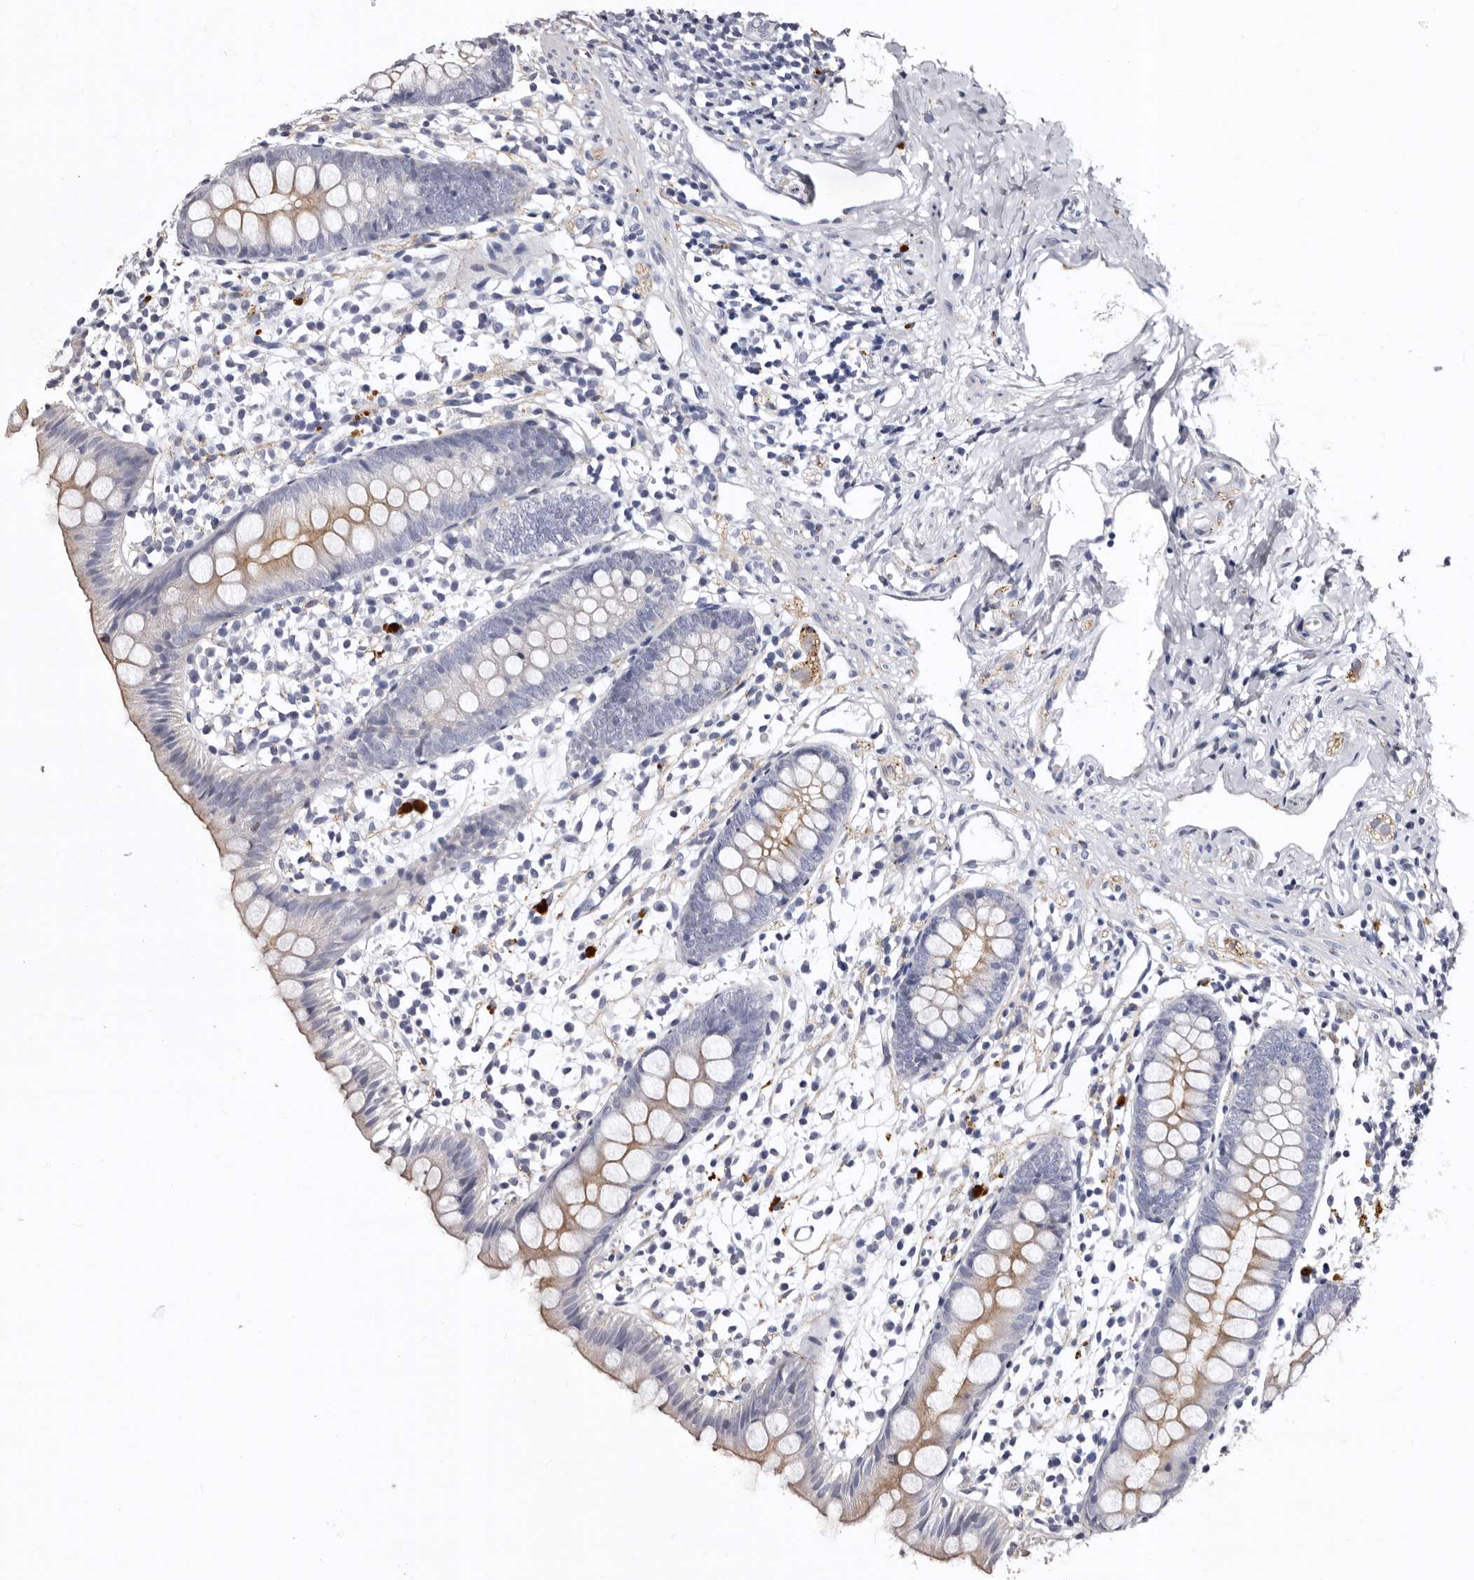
{"staining": {"intensity": "weak", "quantity": "25%-75%", "location": "cytoplasmic/membranous"}, "tissue": "appendix", "cell_type": "Glandular cells", "image_type": "normal", "snomed": [{"axis": "morphology", "description": "Normal tissue, NOS"}, {"axis": "topography", "description": "Appendix"}], "caption": "Appendix stained with a brown dye displays weak cytoplasmic/membranous positive expression in about 25%-75% of glandular cells.", "gene": "SLC10A4", "patient": {"sex": "female", "age": 20}}